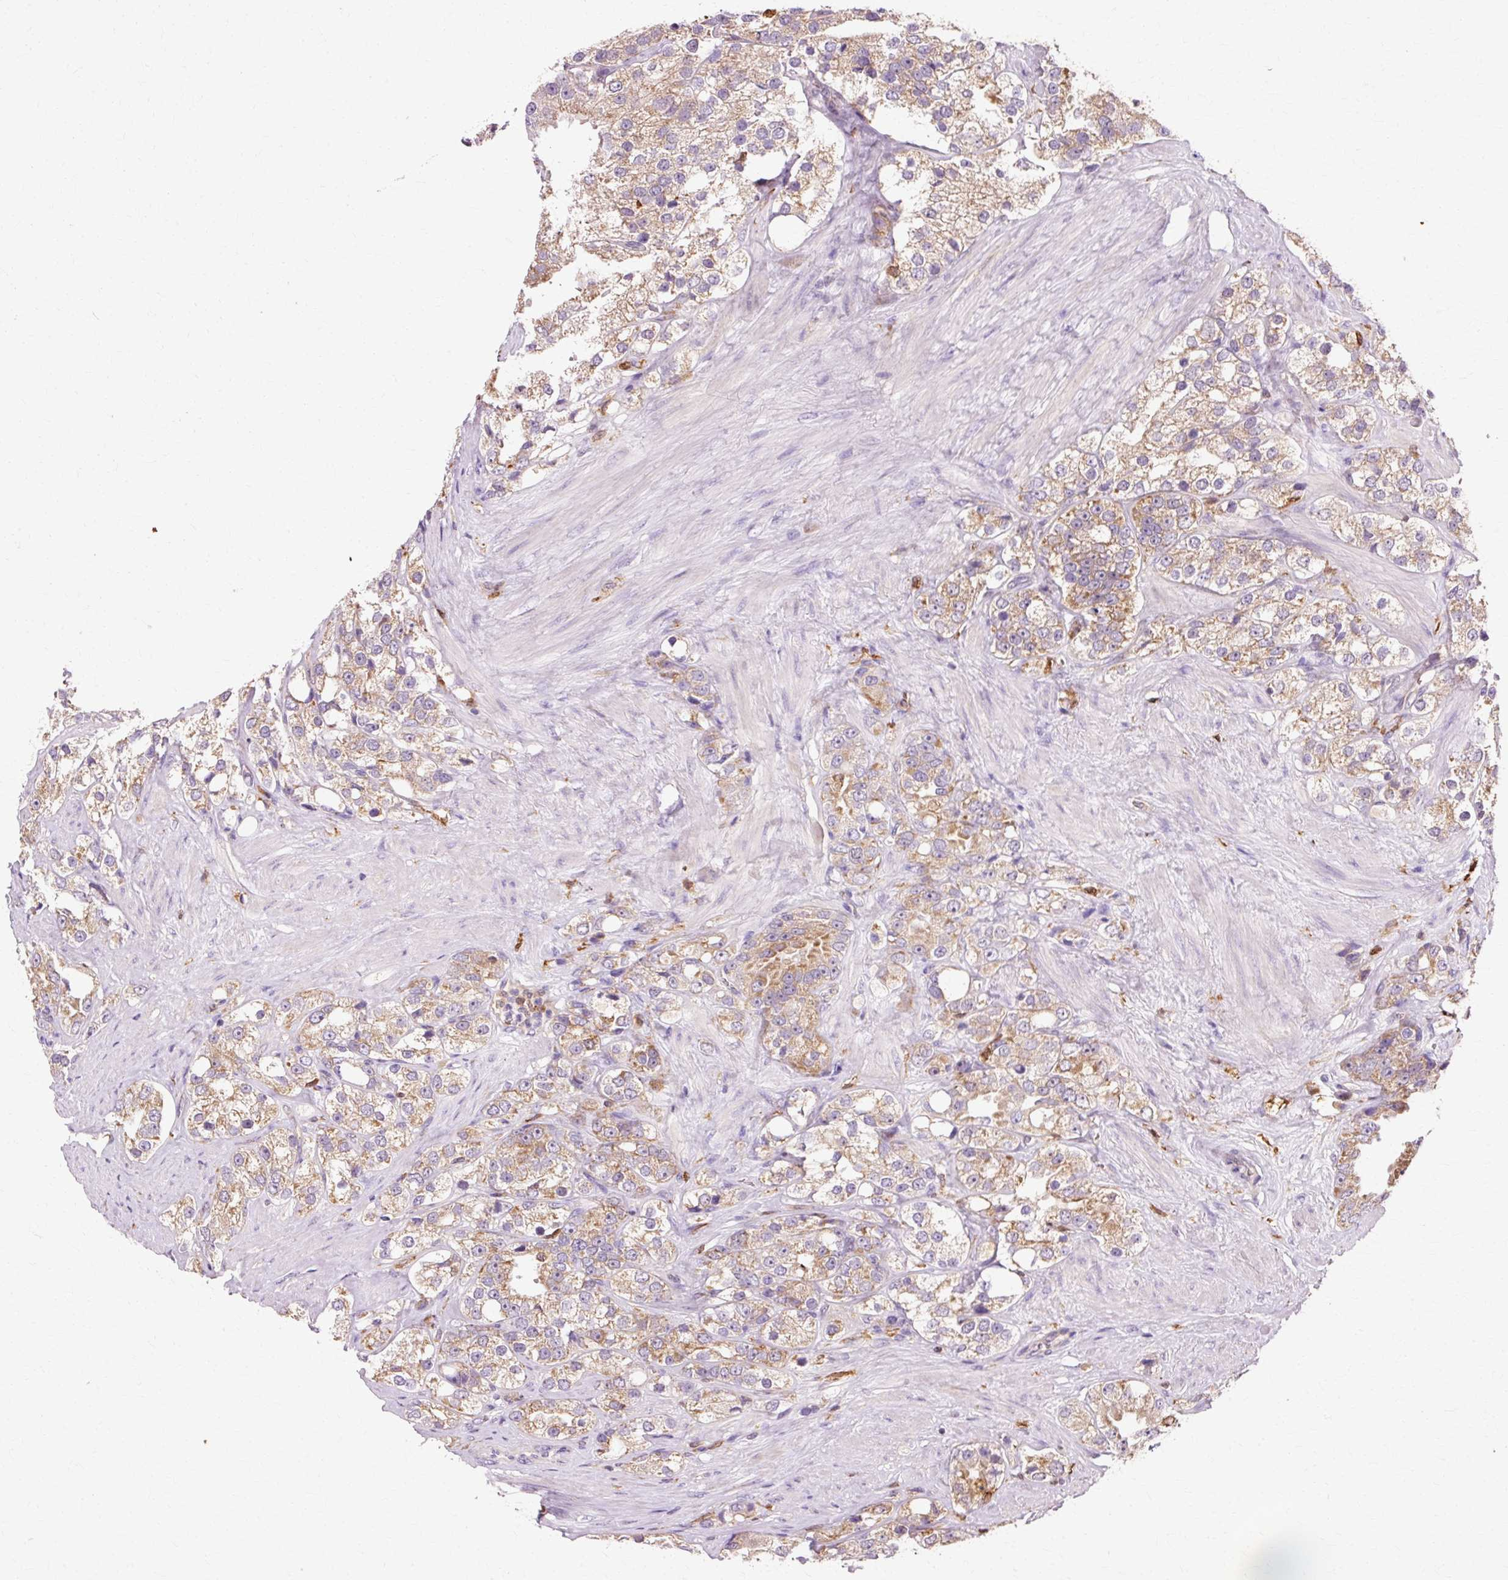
{"staining": {"intensity": "moderate", "quantity": ">75%", "location": "cytoplasmic/membranous"}, "tissue": "prostate cancer", "cell_type": "Tumor cells", "image_type": "cancer", "snomed": [{"axis": "morphology", "description": "Adenocarcinoma, NOS"}, {"axis": "topography", "description": "Prostate"}], "caption": "Human prostate adenocarcinoma stained with a protein marker demonstrates moderate staining in tumor cells.", "gene": "GPX1", "patient": {"sex": "male", "age": 79}}